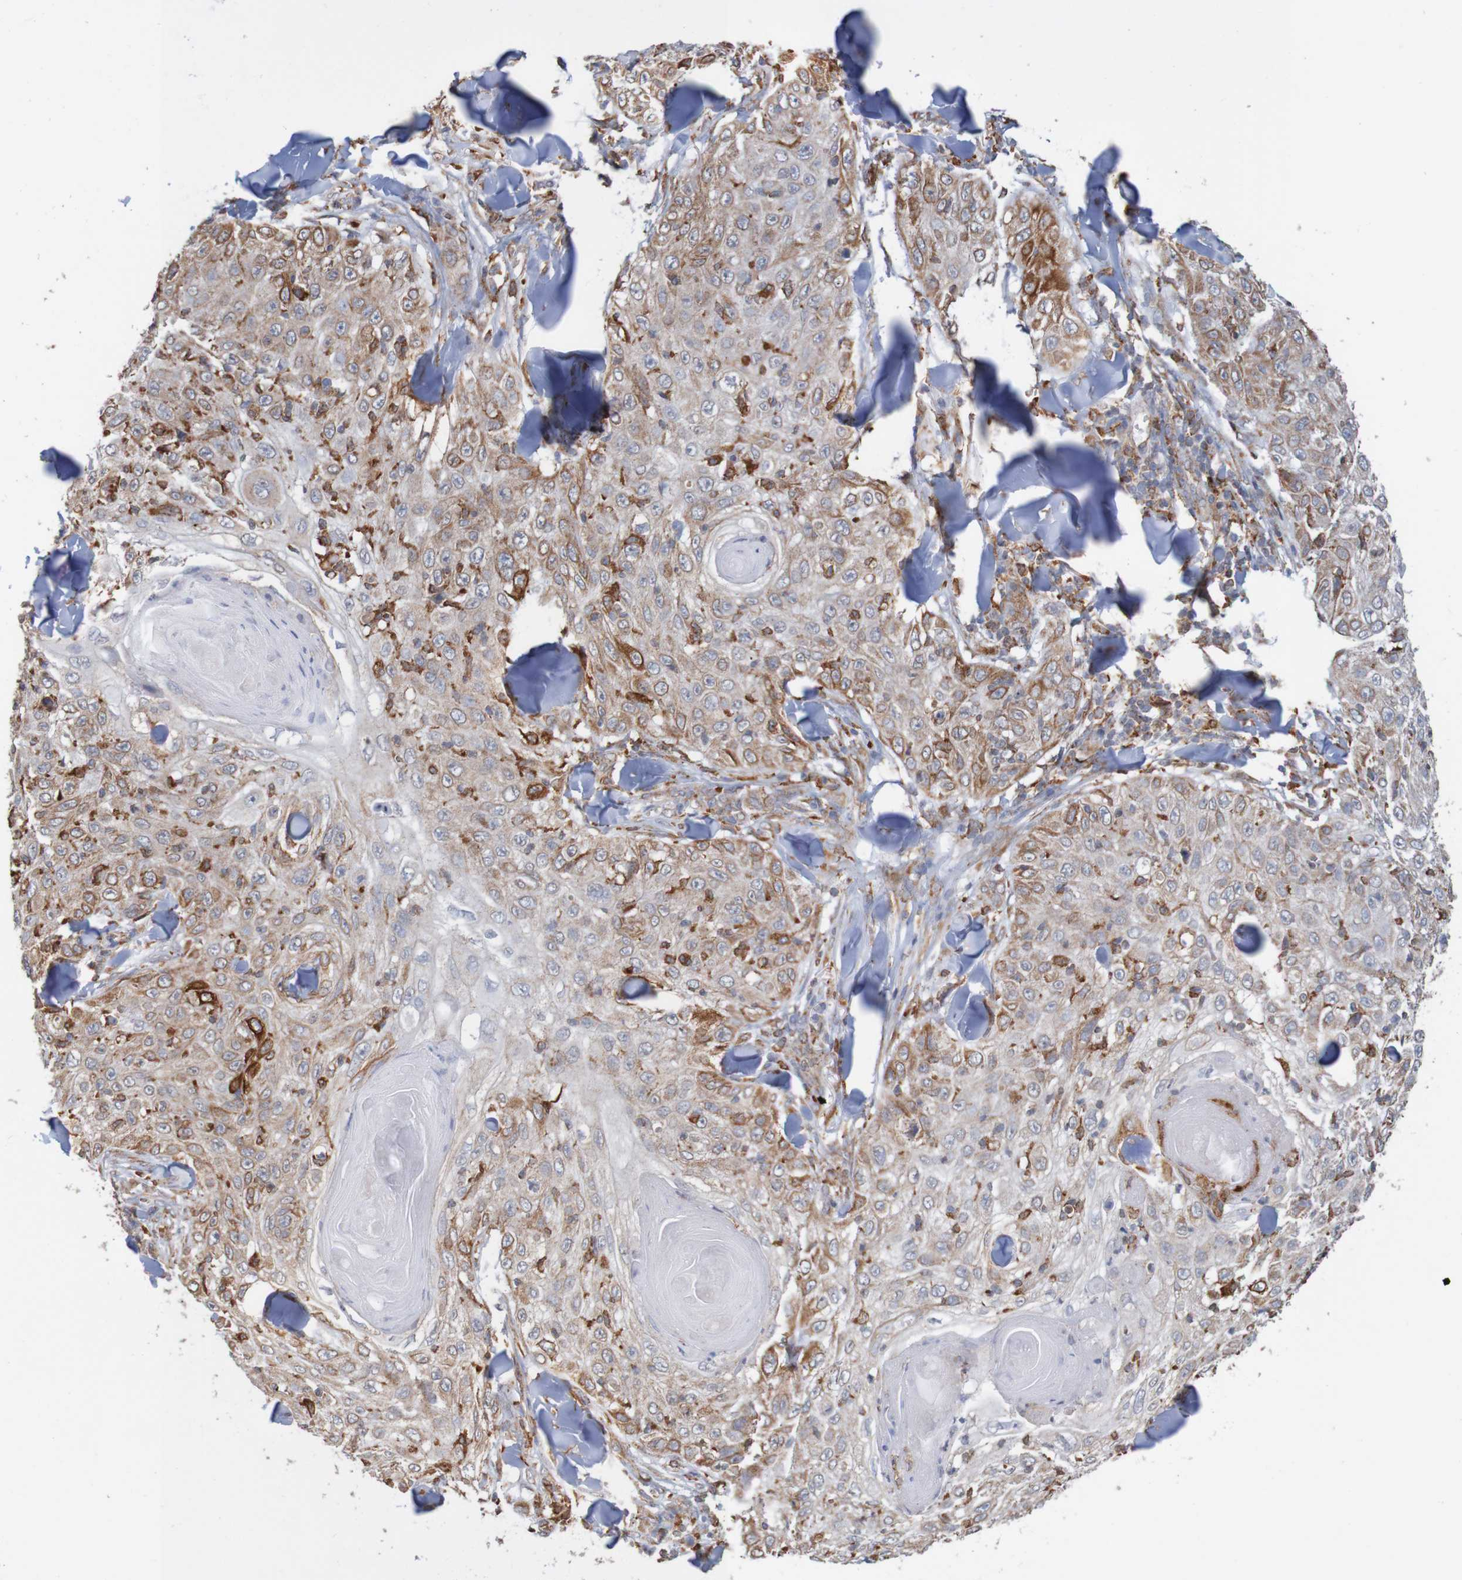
{"staining": {"intensity": "strong", "quantity": "<25%", "location": "cytoplasmic/membranous"}, "tissue": "skin cancer", "cell_type": "Tumor cells", "image_type": "cancer", "snomed": [{"axis": "morphology", "description": "Squamous cell carcinoma, NOS"}, {"axis": "topography", "description": "Skin"}], "caption": "Skin cancer (squamous cell carcinoma) tissue exhibits strong cytoplasmic/membranous expression in about <25% of tumor cells", "gene": "PDIA3", "patient": {"sex": "male", "age": 86}}